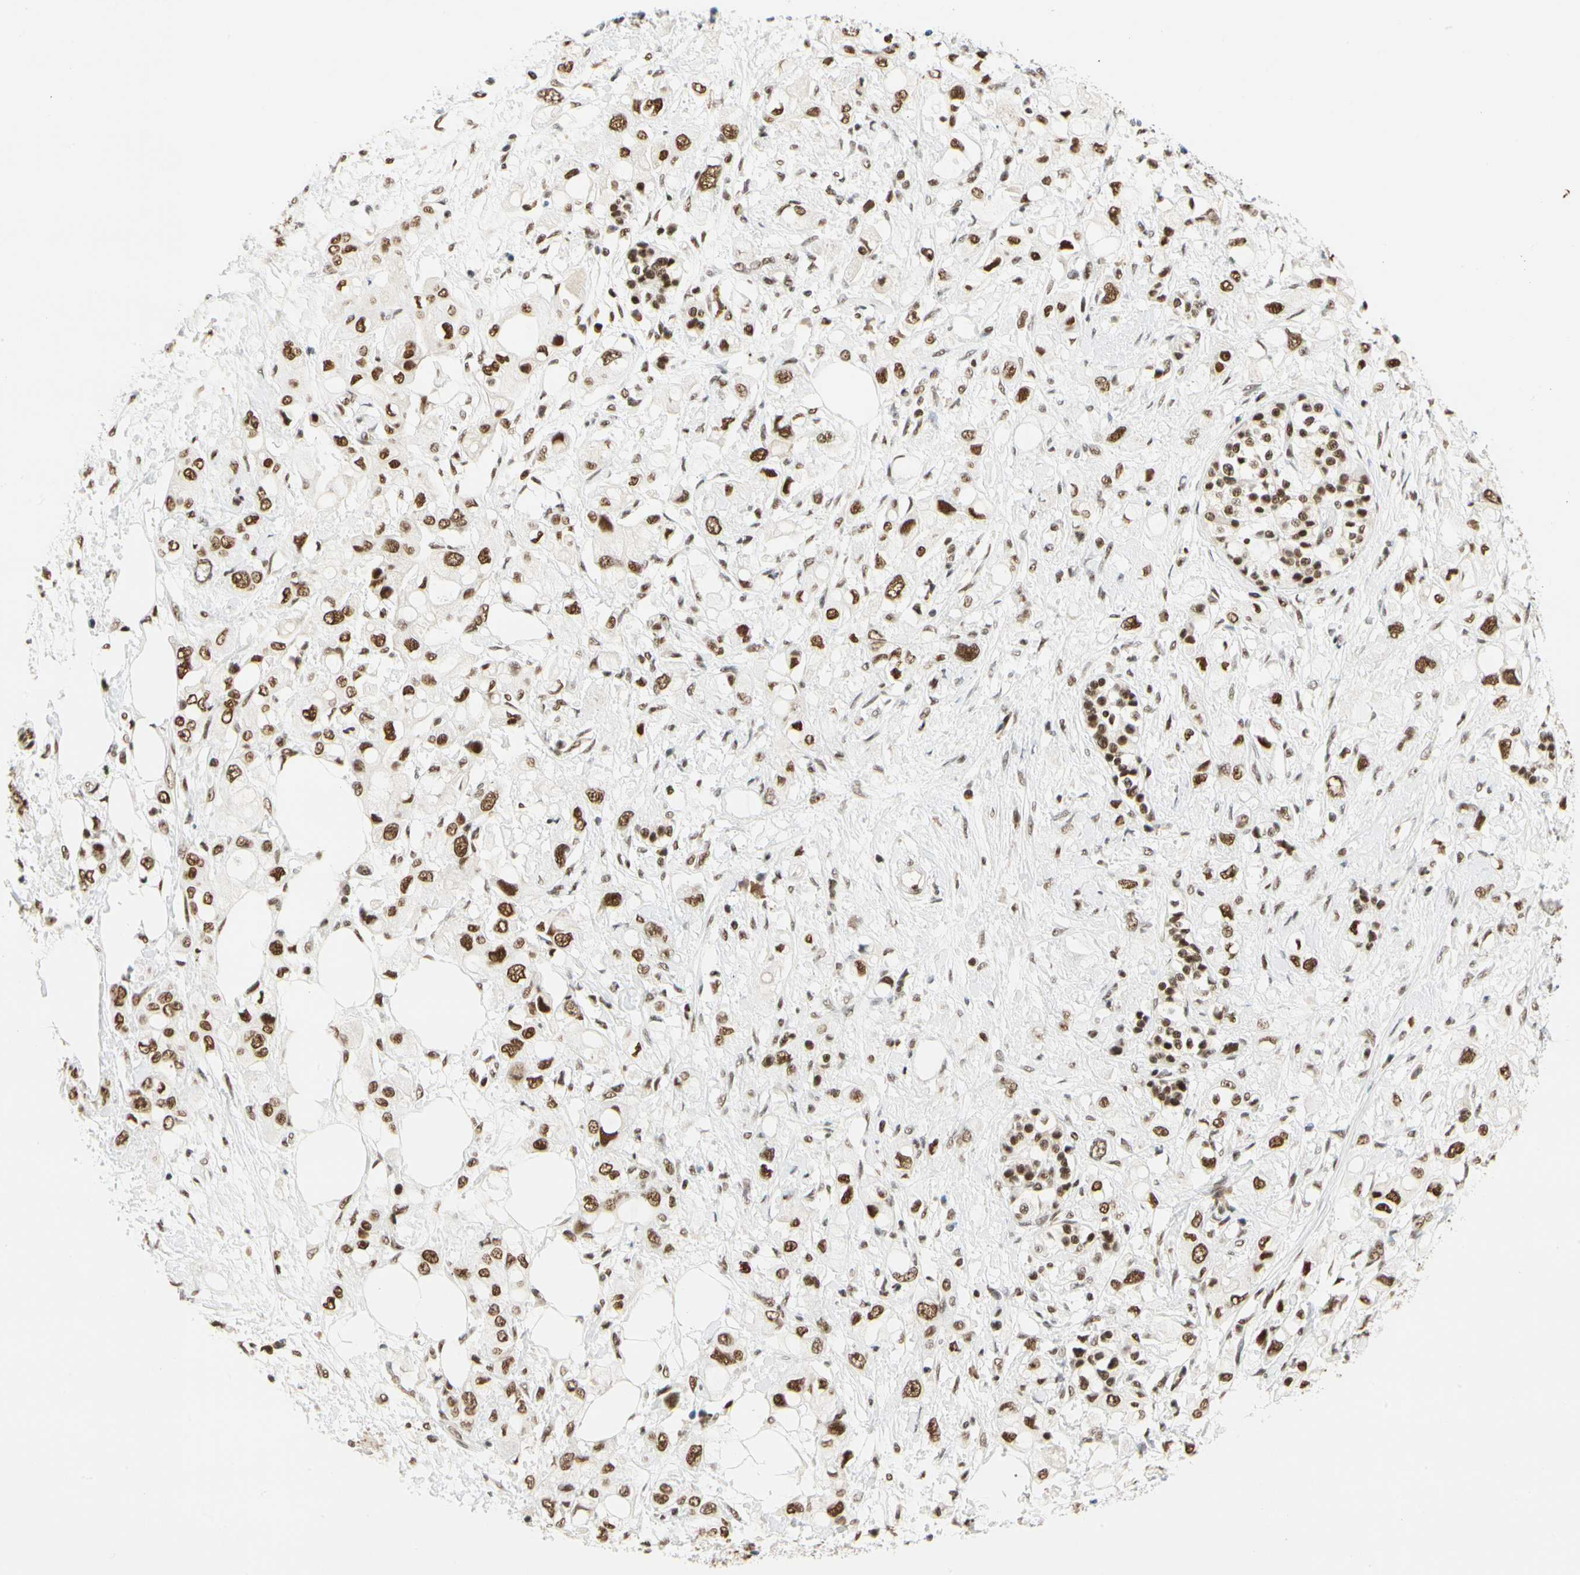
{"staining": {"intensity": "strong", "quantity": ">75%", "location": "nuclear"}, "tissue": "pancreatic cancer", "cell_type": "Tumor cells", "image_type": "cancer", "snomed": [{"axis": "morphology", "description": "Adenocarcinoma, NOS"}, {"axis": "topography", "description": "Pancreas"}], "caption": "An image of human adenocarcinoma (pancreatic) stained for a protein displays strong nuclear brown staining in tumor cells.", "gene": "ZSCAN16", "patient": {"sex": "female", "age": 56}}